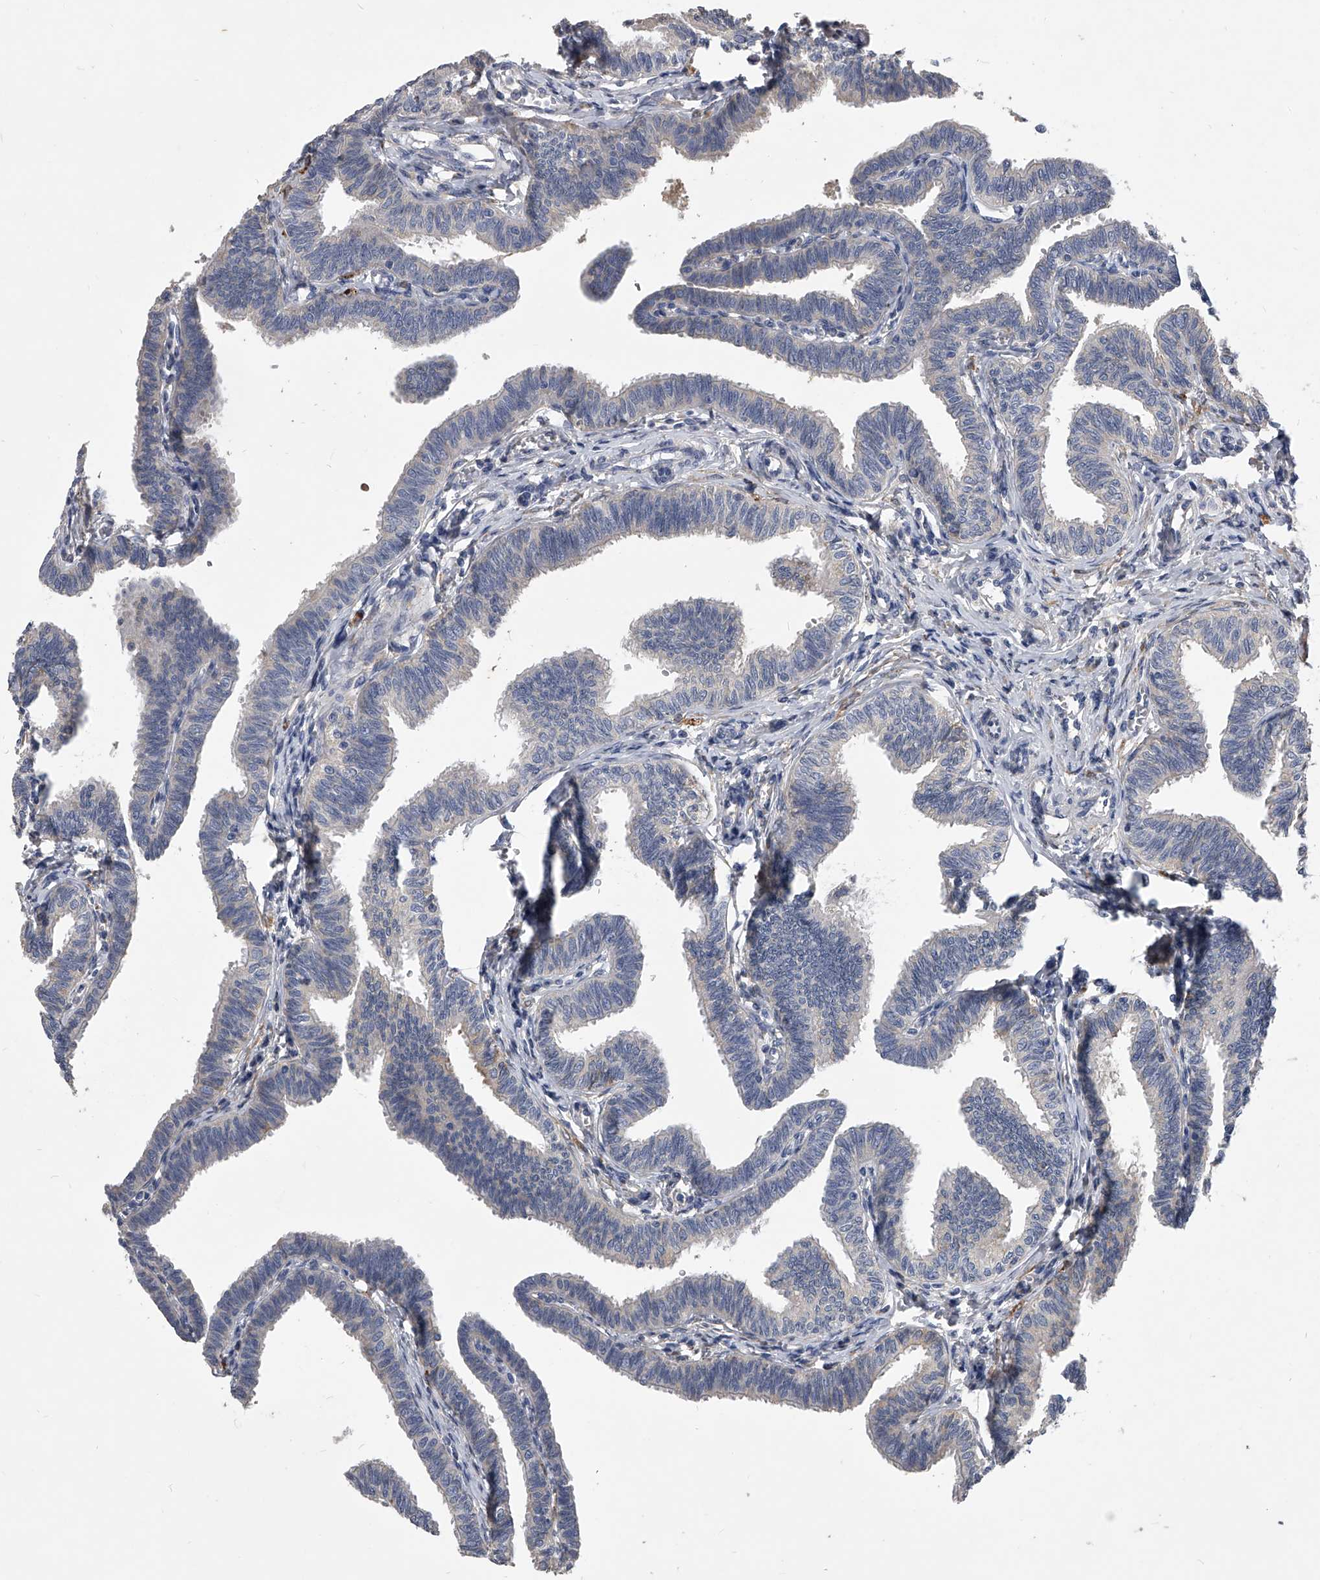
{"staining": {"intensity": "negative", "quantity": "none", "location": "none"}, "tissue": "fallopian tube", "cell_type": "Glandular cells", "image_type": "normal", "snomed": [{"axis": "morphology", "description": "Normal tissue, NOS"}, {"axis": "topography", "description": "Fallopian tube"}, {"axis": "topography", "description": "Ovary"}], "caption": "DAB (3,3'-diaminobenzidine) immunohistochemical staining of unremarkable fallopian tube demonstrates no significant staining in glandular cells.", "gene": "CCR4", "patient": {"sex": "female", "age": 23}}